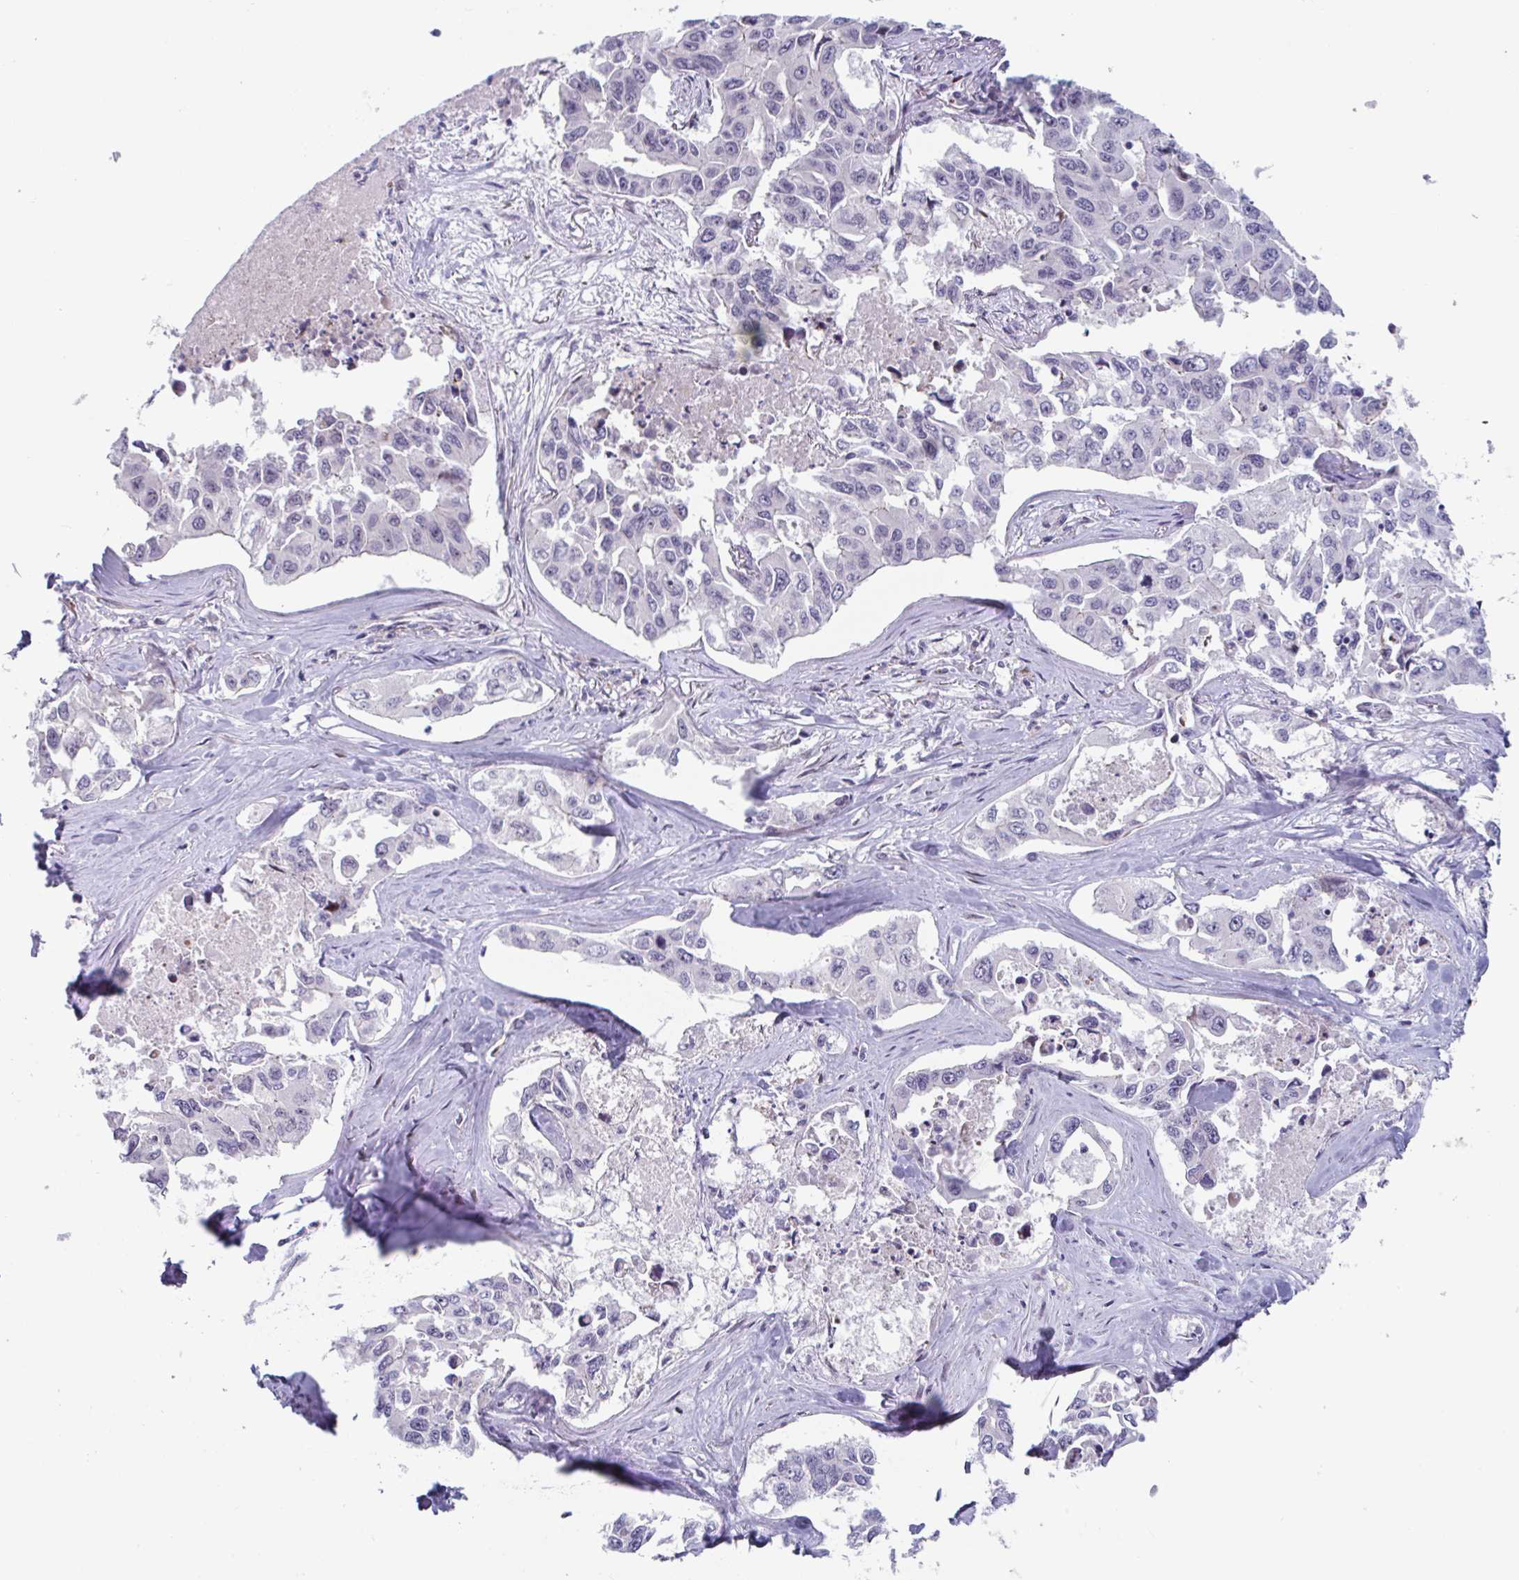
{"staining": {"intensity": "negative", "quantity": "none", "location": "none"}, "tissue": "lung cancer", "cell_type": "Tumor cells", "image_type": "cancer", "snomed": [{"axis": "morphology", "description": "Adenocarcinoma, NOS"}, {"axis": "topography", "description": "Lung"}], "caption": "A micrograph of lung cancer stained for a protein demonstrates no brown staining in tumor cells. The staining is performed using DAB brown chromogen with nuclei counter-stained in using hematoxylin.", "gene": "DUXA", "patient": {"sex": "male", "age": 64}}